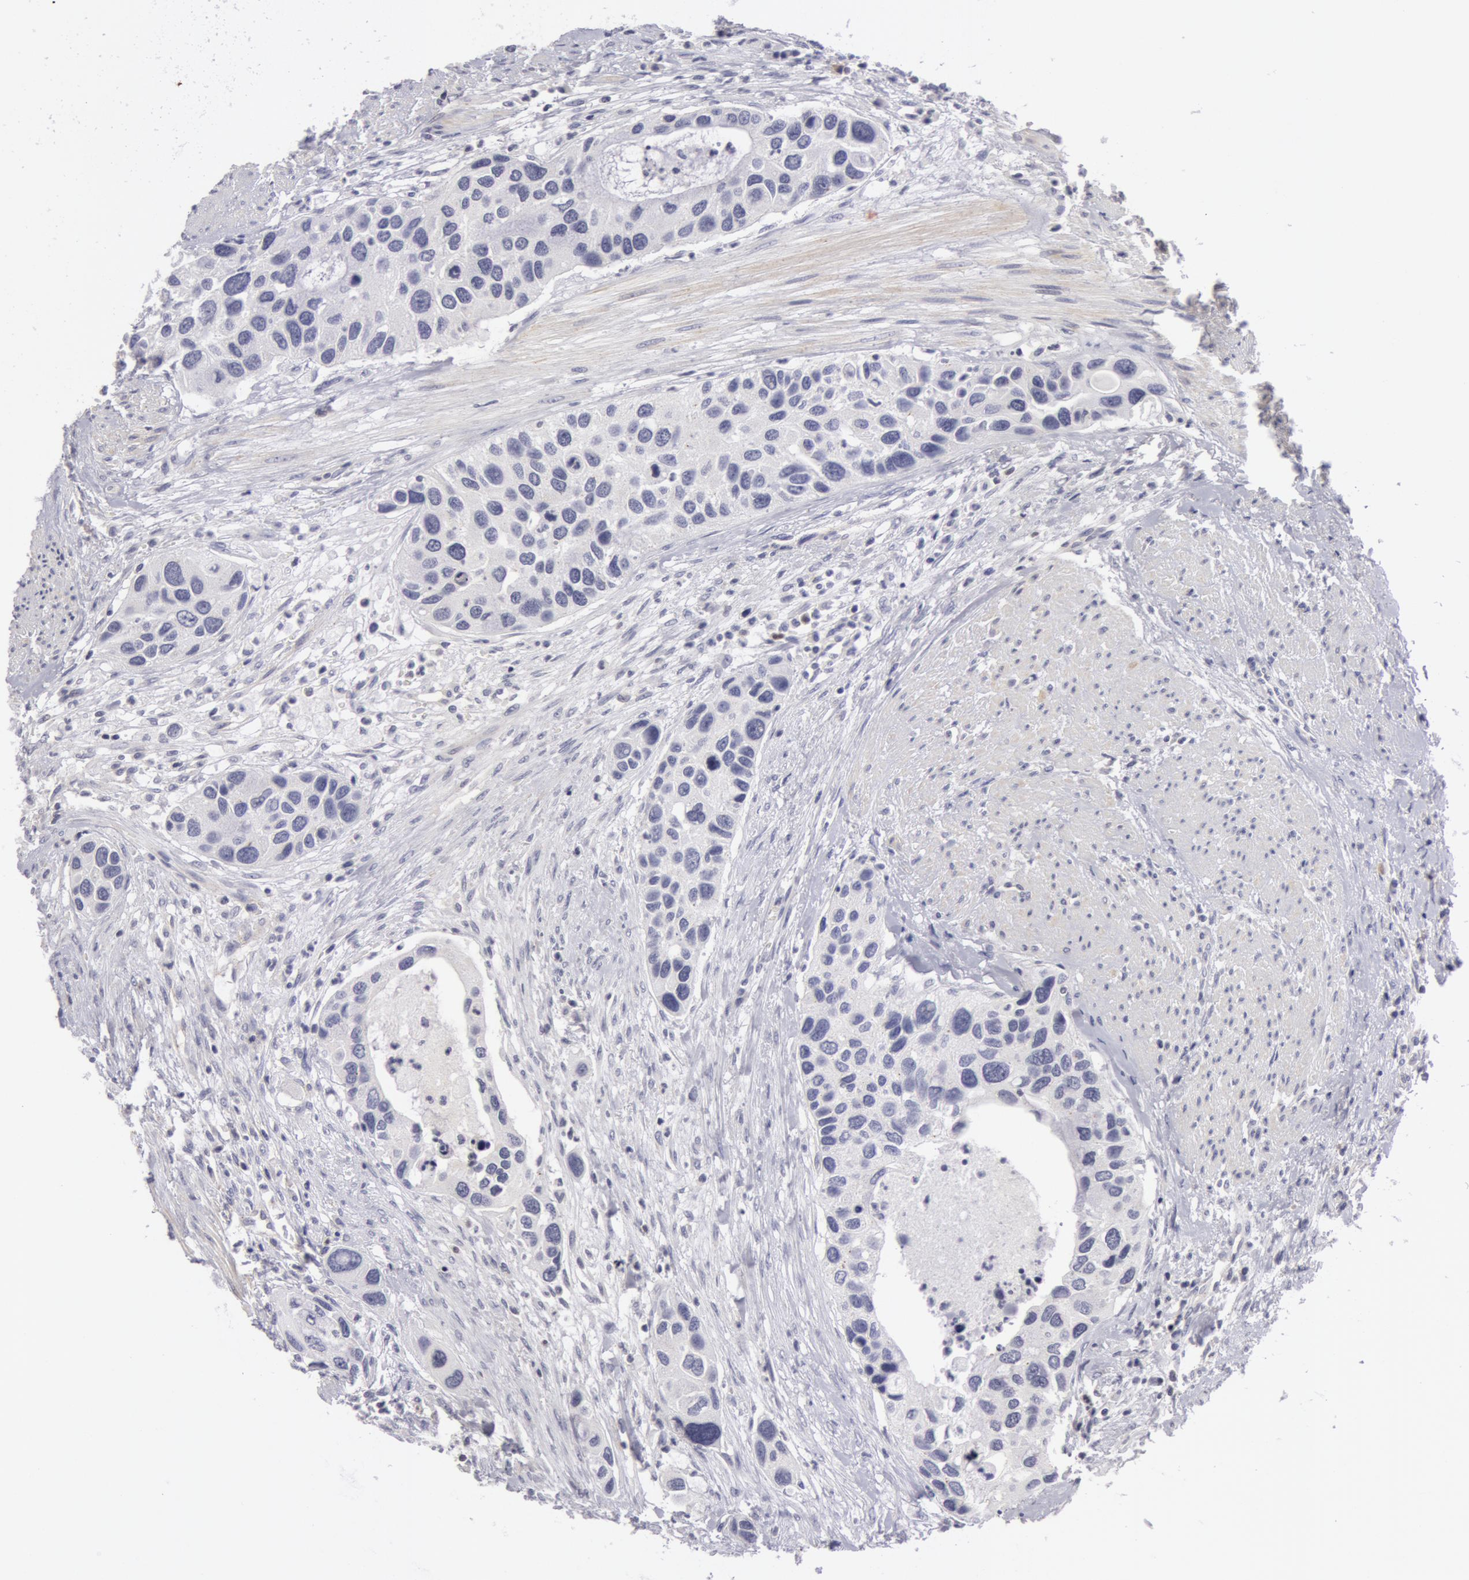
{"staining": {"intensity": "negative", "quantity": "none", "location": "none"}, "tissue": "urothelial cancer", "cell_type": "Tumor cells", "image_type": "cancer", "snomed": [{"axis": "morphology", "description": "Urothelial carcinoma, High grade"}, {"axis": "topography", "description": "Urinary bladder"}], "caption": "Urothelial carcinoma (high-grade) stained for a protein using IHC displays no positivity tumor cells.", "gene": "NLGN4X", "patient": {"sex": "male", "age": 66}}